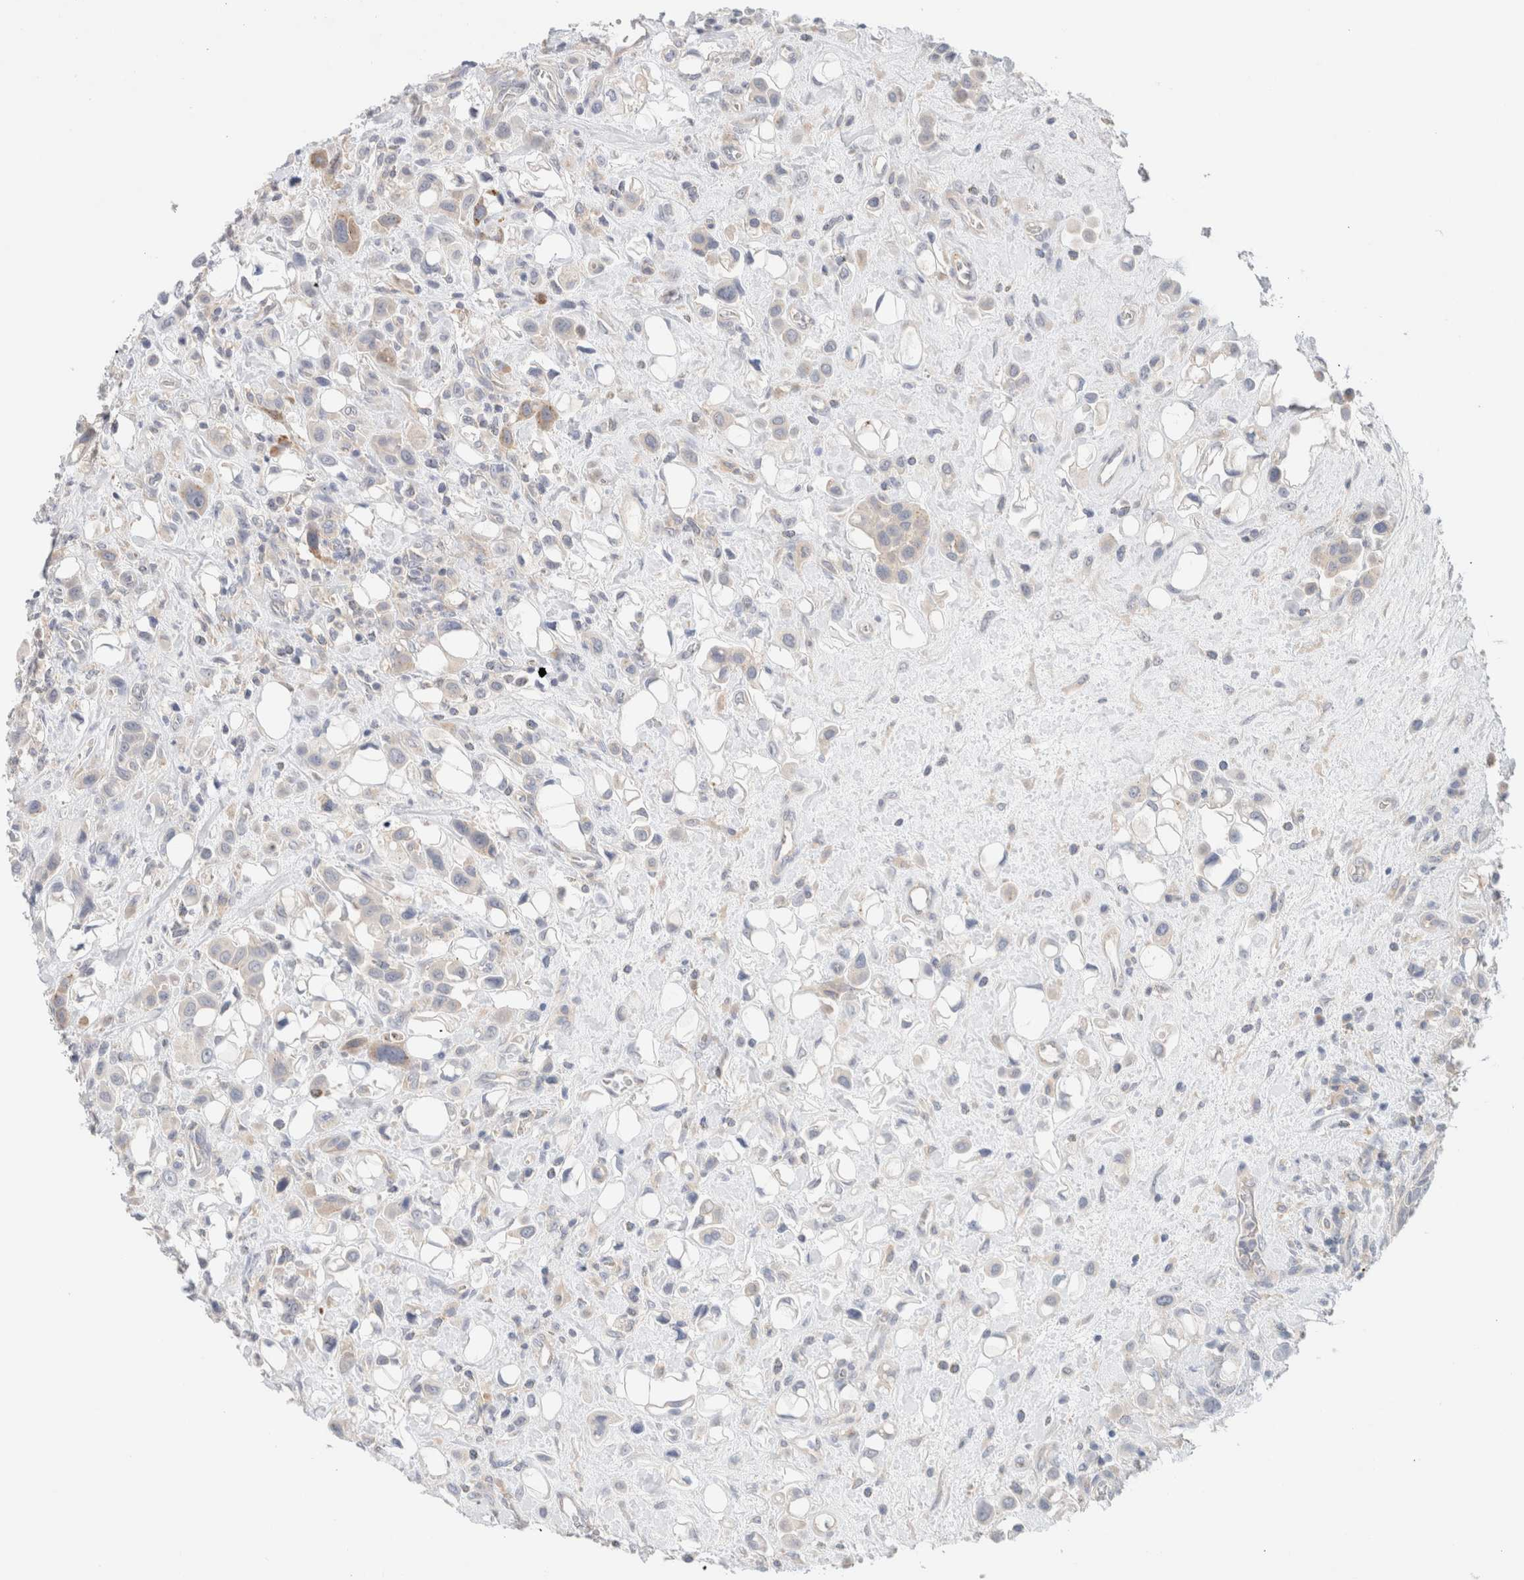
{"staining": {"intensity": "weak", "quantity": "<25%", "location": "cytoplasmic/membranous"}, "tissue": "urothelial cancer", "cell_type": "Tumor cells", "image_type": "cancer", "snomed": [{"axis": "morphology", "description": "Urothelial carcinoma, High grade"}, {"axis": "topography", "description": "Urinary bladder"}], "caption": "Immunohistochemistry photomicrograph of human urothelial cancer stained for a protein (brown), which reveals no positivity in tumor cells.", "gene": "SDR16C5", "patient": {"sex": "male", "age": 50}}